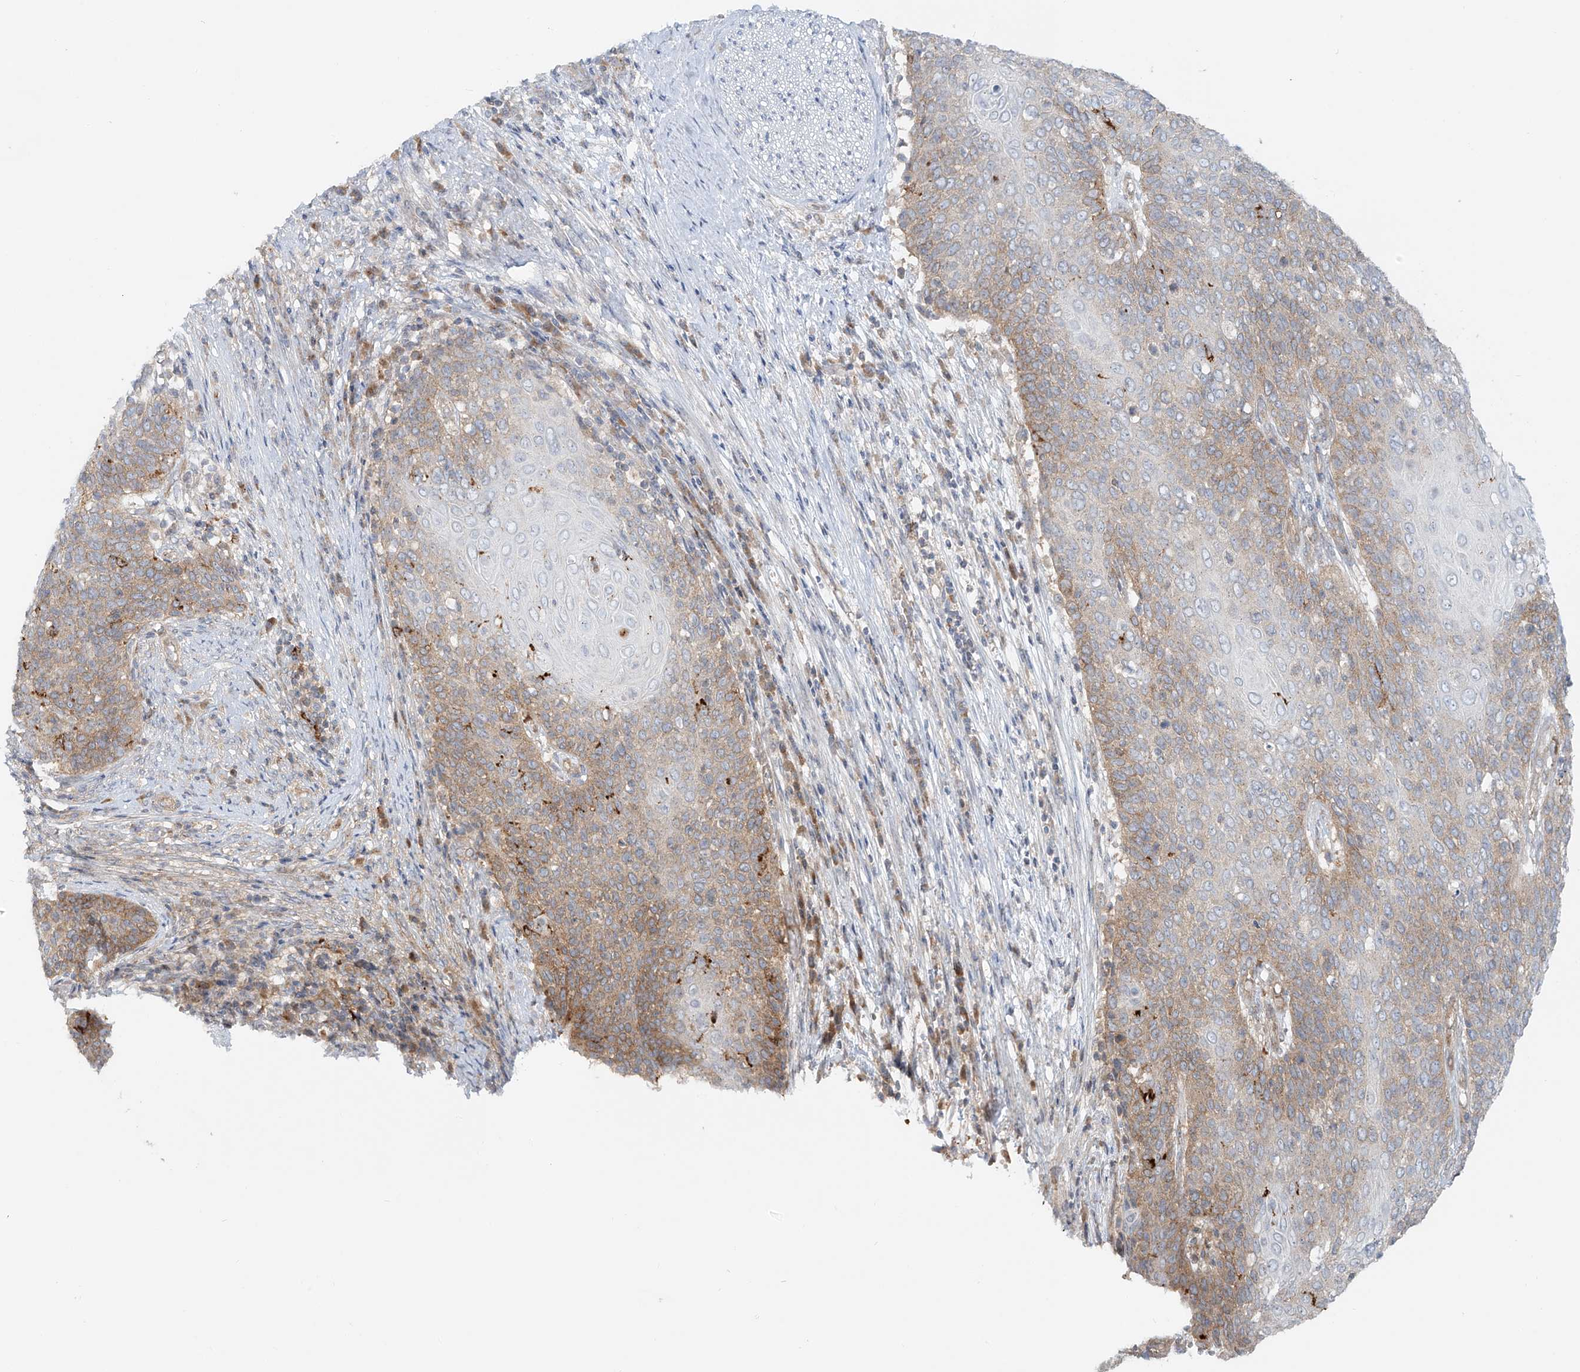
{"staining": {"intensity": "moderate", "quantity": "25%-75%", "location": "cytoplasmic/membranous"}, "tissue": "cervical cancer", "cell_type": "Tumor cells", "image_type": "cancer", "snomed": [{"axis": "morphology", "description": "Squamous cell carcinoma, NOS"}, {"axis": "topography", "description": "Cervix"}], "caption": "DAB immunohistochemical staining of cervical cancer (squamous cell carcinoma) reveals moderate cytoplasmic/membranous protein positivity in approximately 25%-75% of tumor cells.", "gene": "TJAP1", "patient": {"sex": "female", "age": 39}}